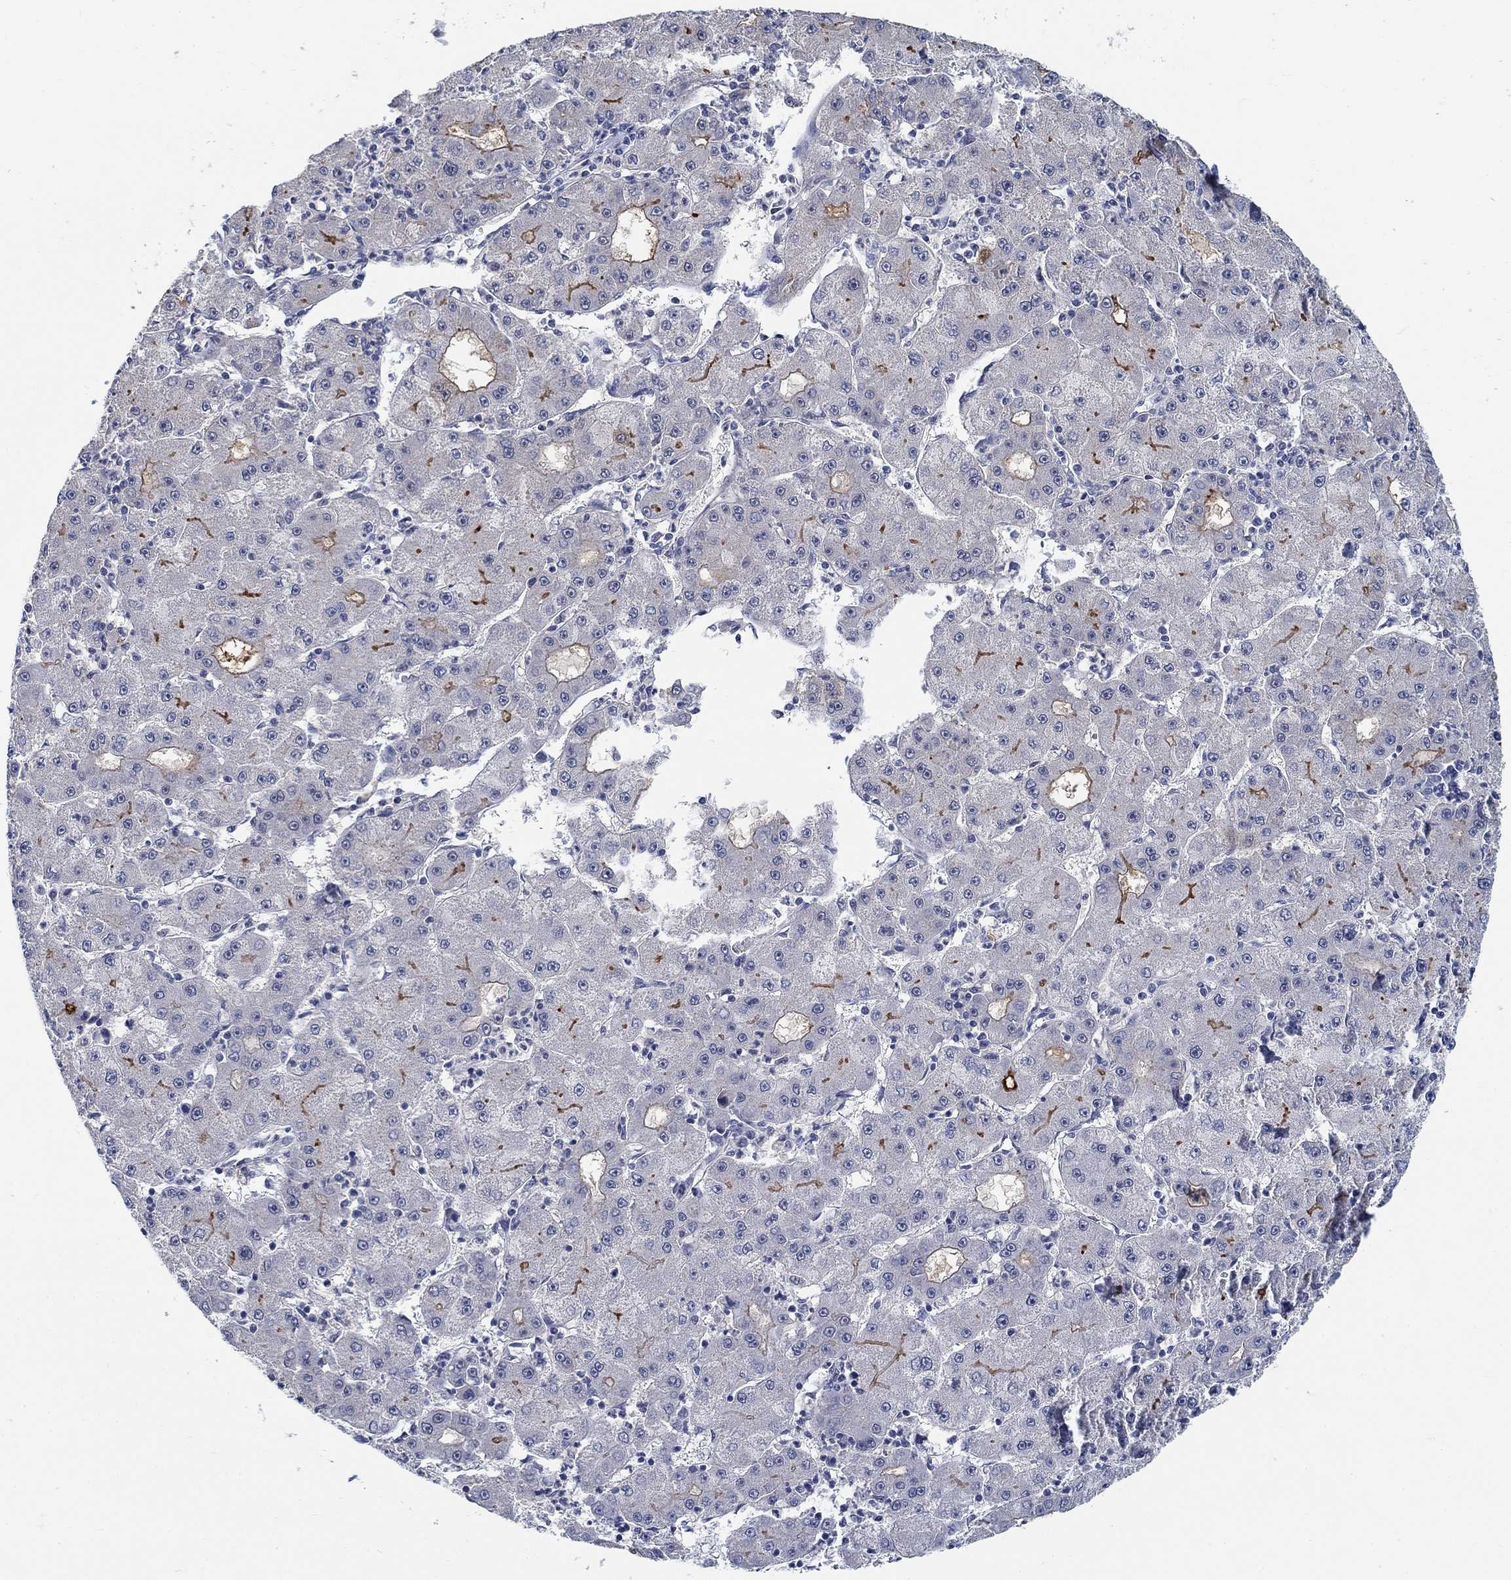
{"staining": {"intensity": "strong", "quantity": "<25%", "location": "cytoplasmic/membranous"}, "tissue": "liver cancer", "cell_type": "Tumor cells", "image_type": "cancer", "snomed": [{"axis": "morphology", "description": "Carcinoma, Hepatocellular, NOS"}, {"axis": "topography", "description": "Liver"}], "caption": "This photomicrograph displays immunohistochemistry (IHC) staining of human liver cancer, with medium strong cytoplasmic/membranous staining in about <25% of tumor cells.", "gene": "SMIM18", "patient": {"sex": "male", "age": 73}}